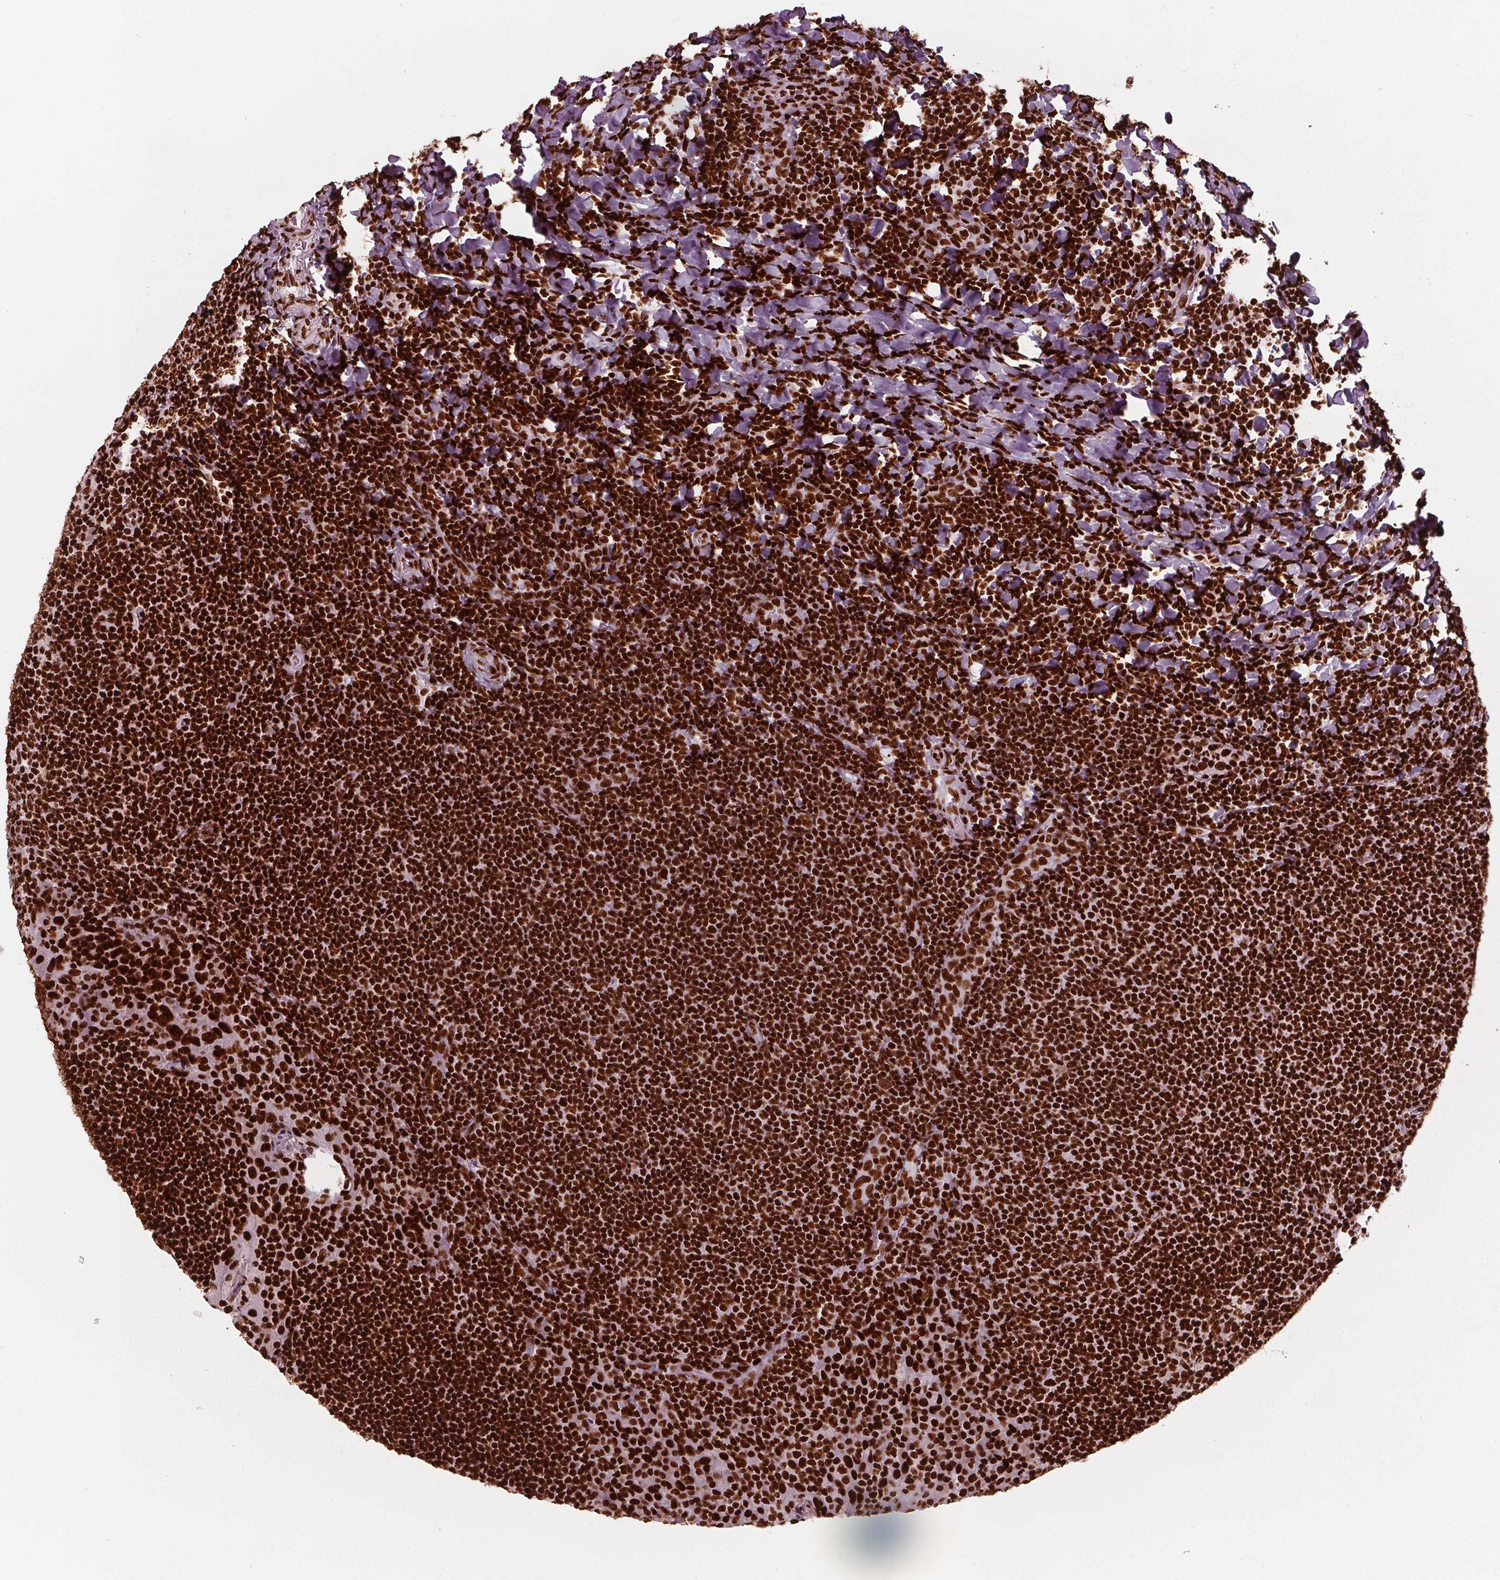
{"staining": {"intensity": "strong", "quantity": ">75%", "location": "nuclear"}, "tissue": "tonsil", "cell_type": "Germinal center cells", "image_type": "normal", "snomed": [{"axis": "morphology", "description": "Normal tissue, NOS"}, {"axis": "topography", "description": "Tonsil"}], "caption": "Strong nuclear protein expression is present in about >75% of germinal center cells in tonsil. The protein is stained brown, and the nuclei are stained in blue (DAB (3,3'-diaminobenzidine) IHC with brightfield microscopy, high magnification).", "gene": "BRD4", "patient": {"sex": "male", "age": 17}}